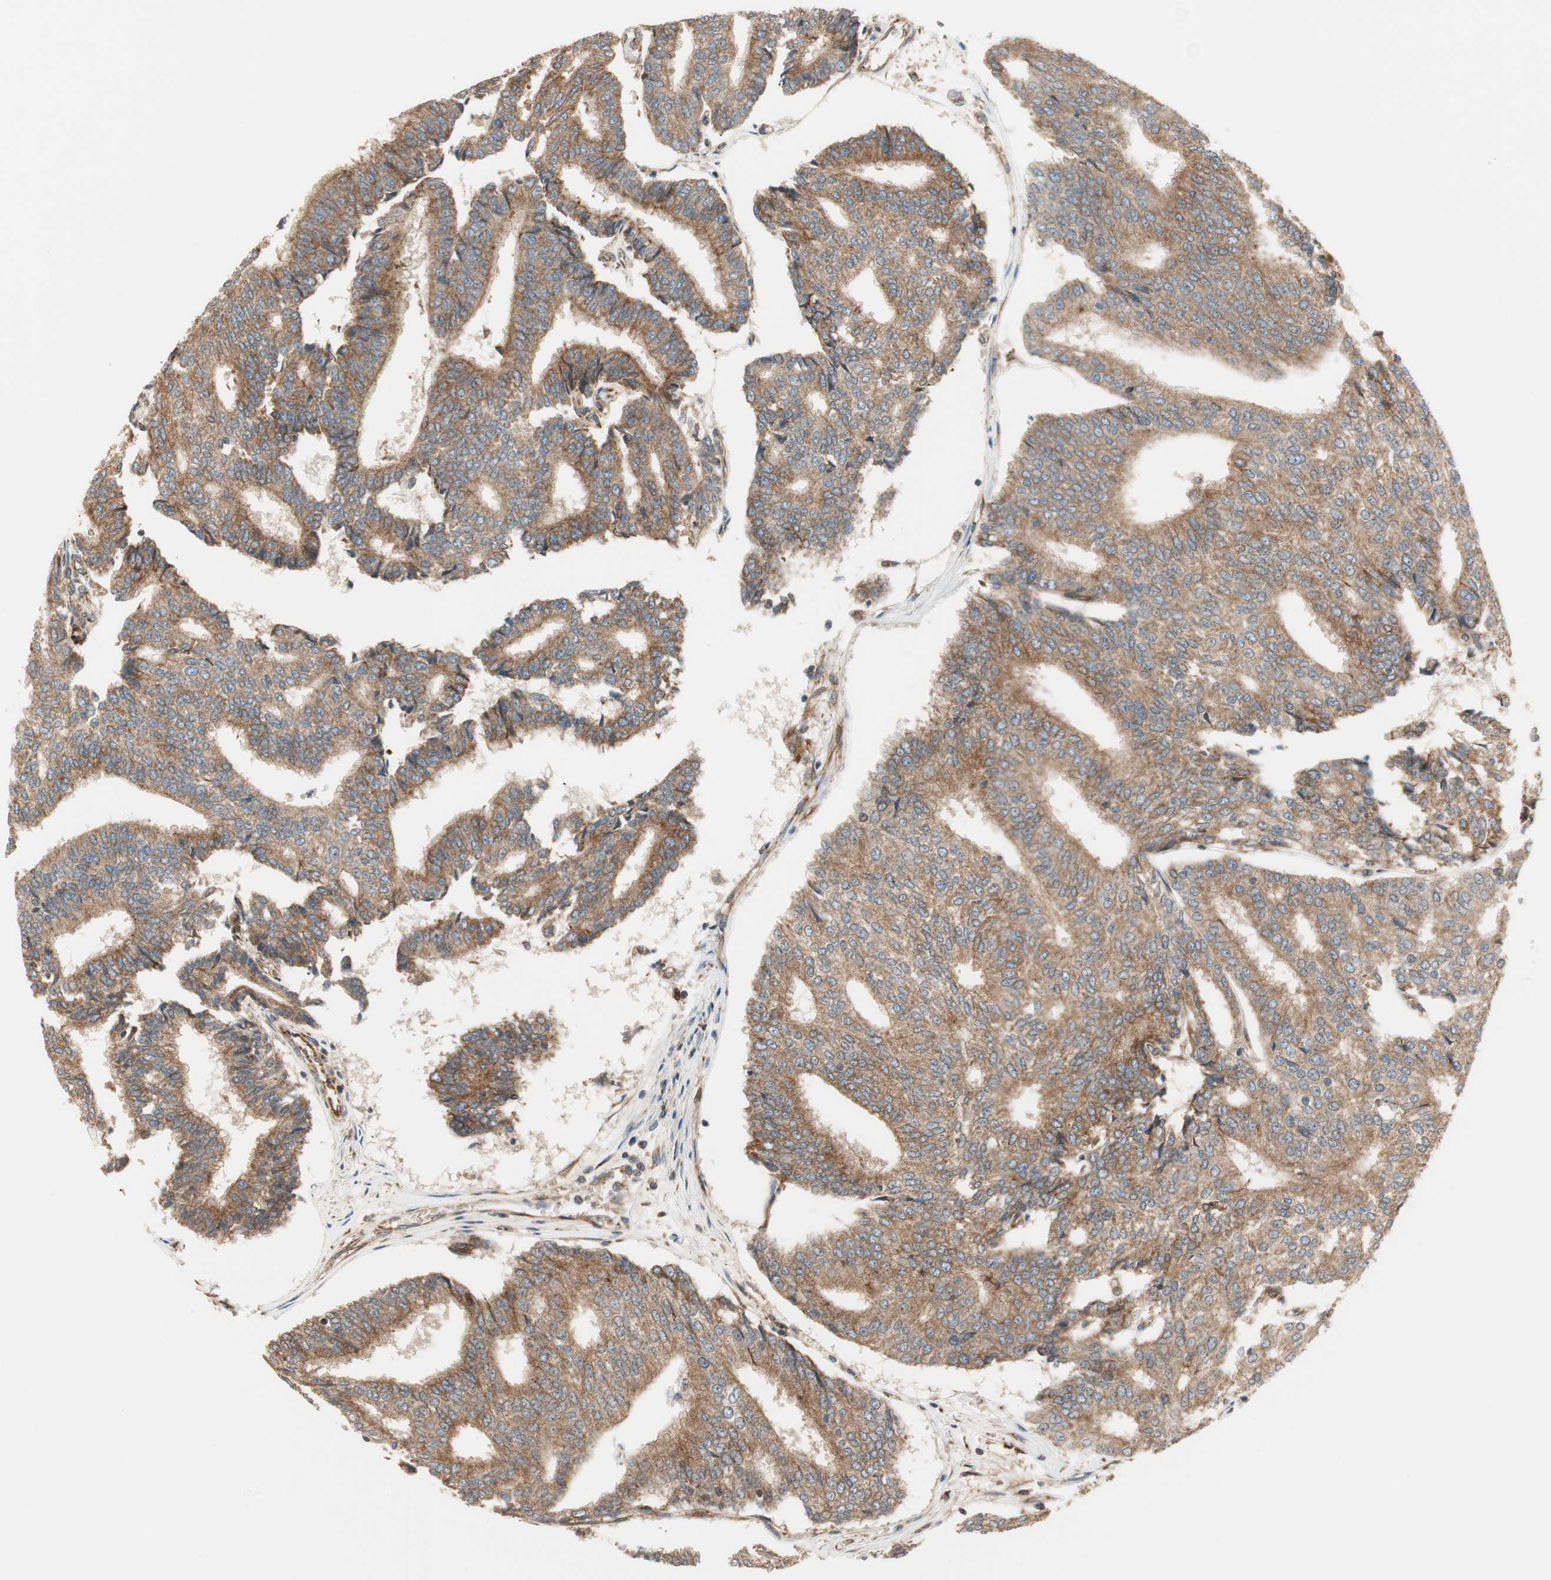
{"staining": {"intensity": "moderate", "quantity": ">75%", "location": "cytoplasmic/membranous"}, "tissue": "prostate cancer", "cell_type": "Tumor cells", "image_type": "cancer", "snomed": [{"axis": "morphology", "description": "Adenocarcinoma, High grade"}, {"axis": "topography", "description": "Prostate"}], "caption": "Prostate cancer stained for a protein (brown) shows moderate cytoplasmic/membranous positive positivity in approximately >75% of tumor cells.", "gene": "CTTNBP2NL", "patient": {"sex": "male", "age": 55}}